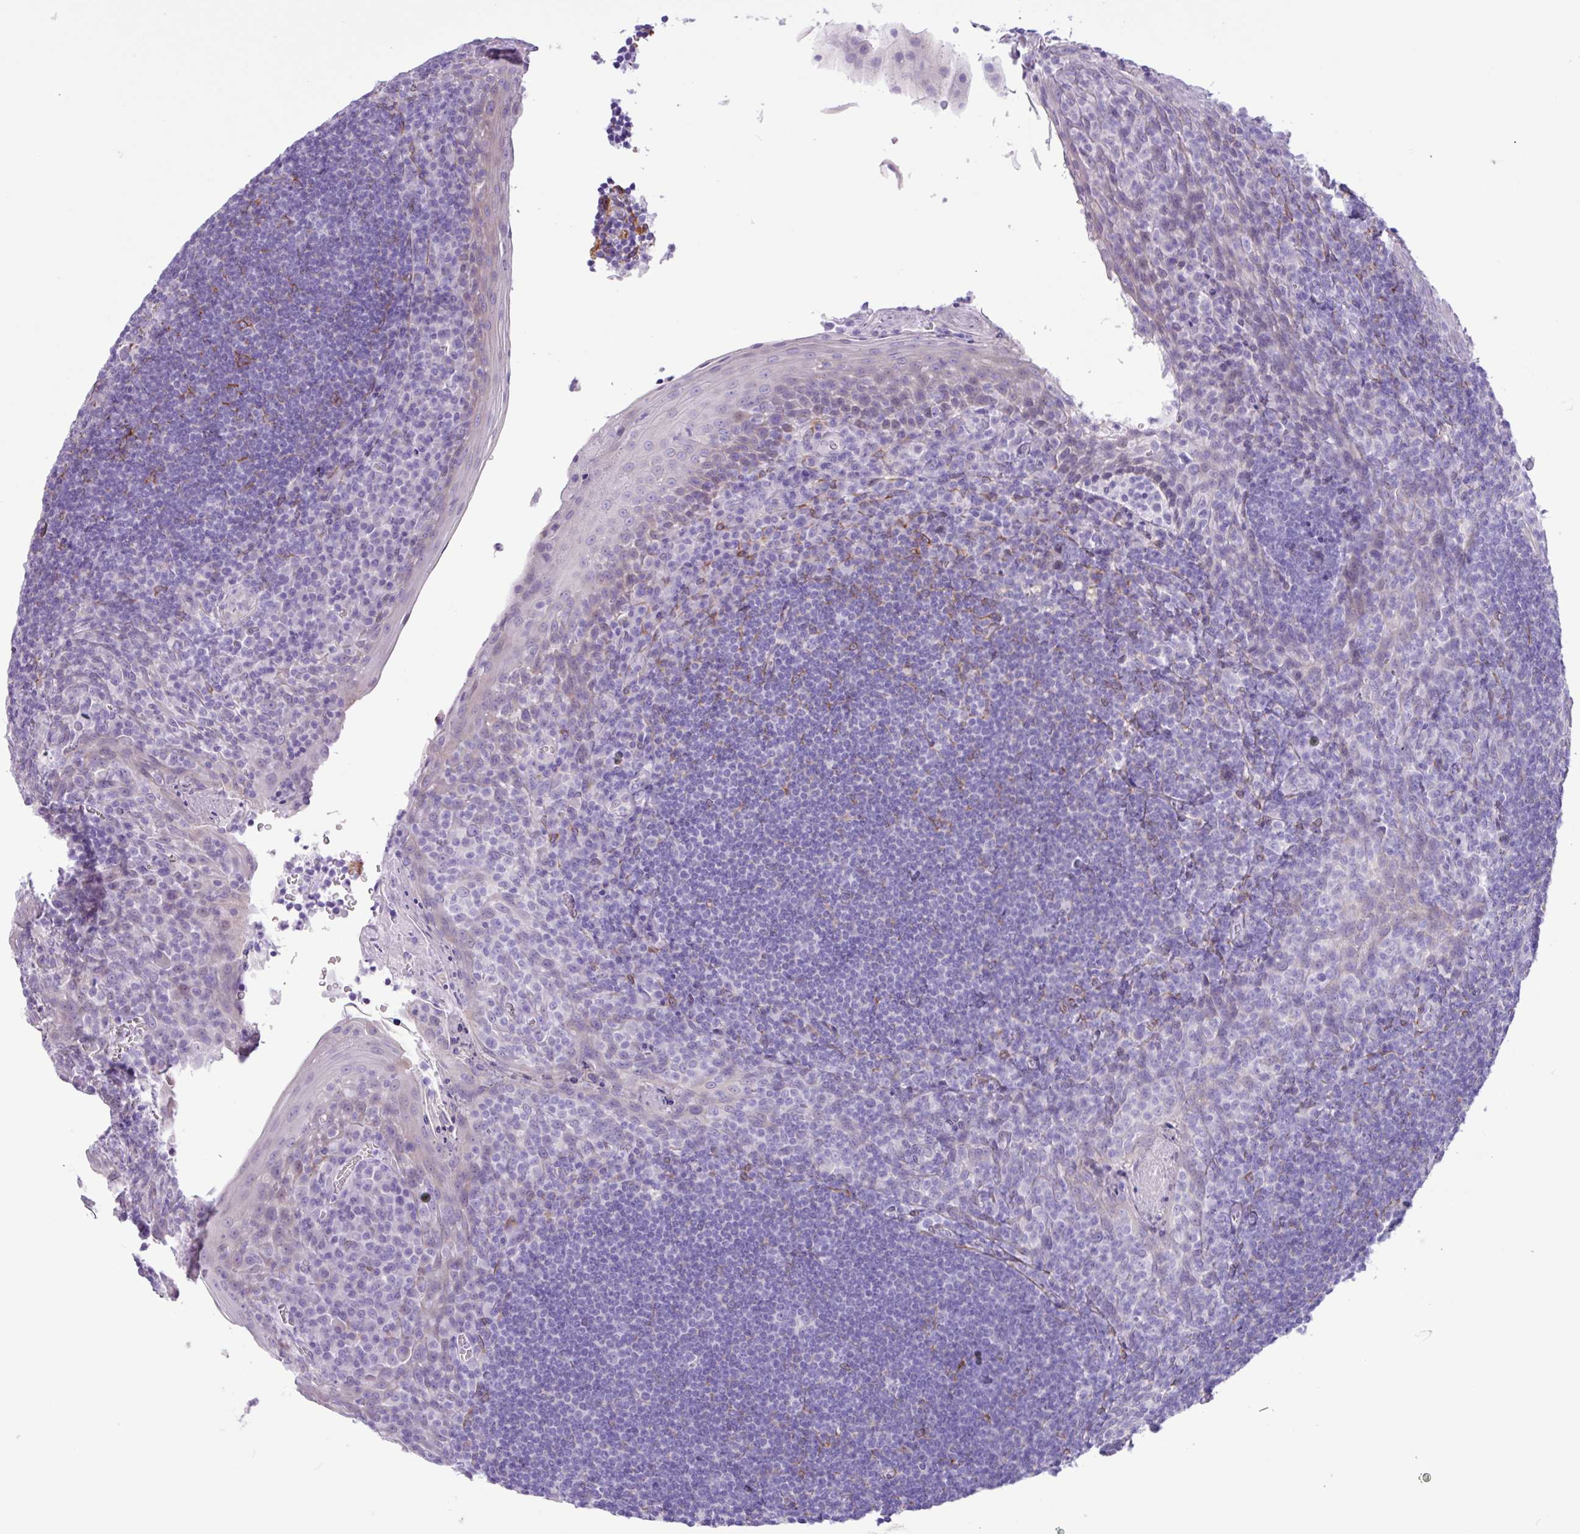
{"staining": {"intensity": "moderate", "quantity": "<25%", "location": "cytoplasmic/membranous"}, "tissue": "tonsil", "cell_type": "Germinal center cells", "image_type": "normal", "snomed": [{"axis": "morphology", "description": "Normal tissue, NOS"}, {"axis": "topography", "description": "Tonsil"}], "caption": "Immunohistochemical staining of benign human tonsil reveals <25% levels of moderate cytoplasmic/membranous protein positivity in about <25% of germinal center cells.", "gene": "SLC38A1", "patient": {"sex": "male", "age": 27}}